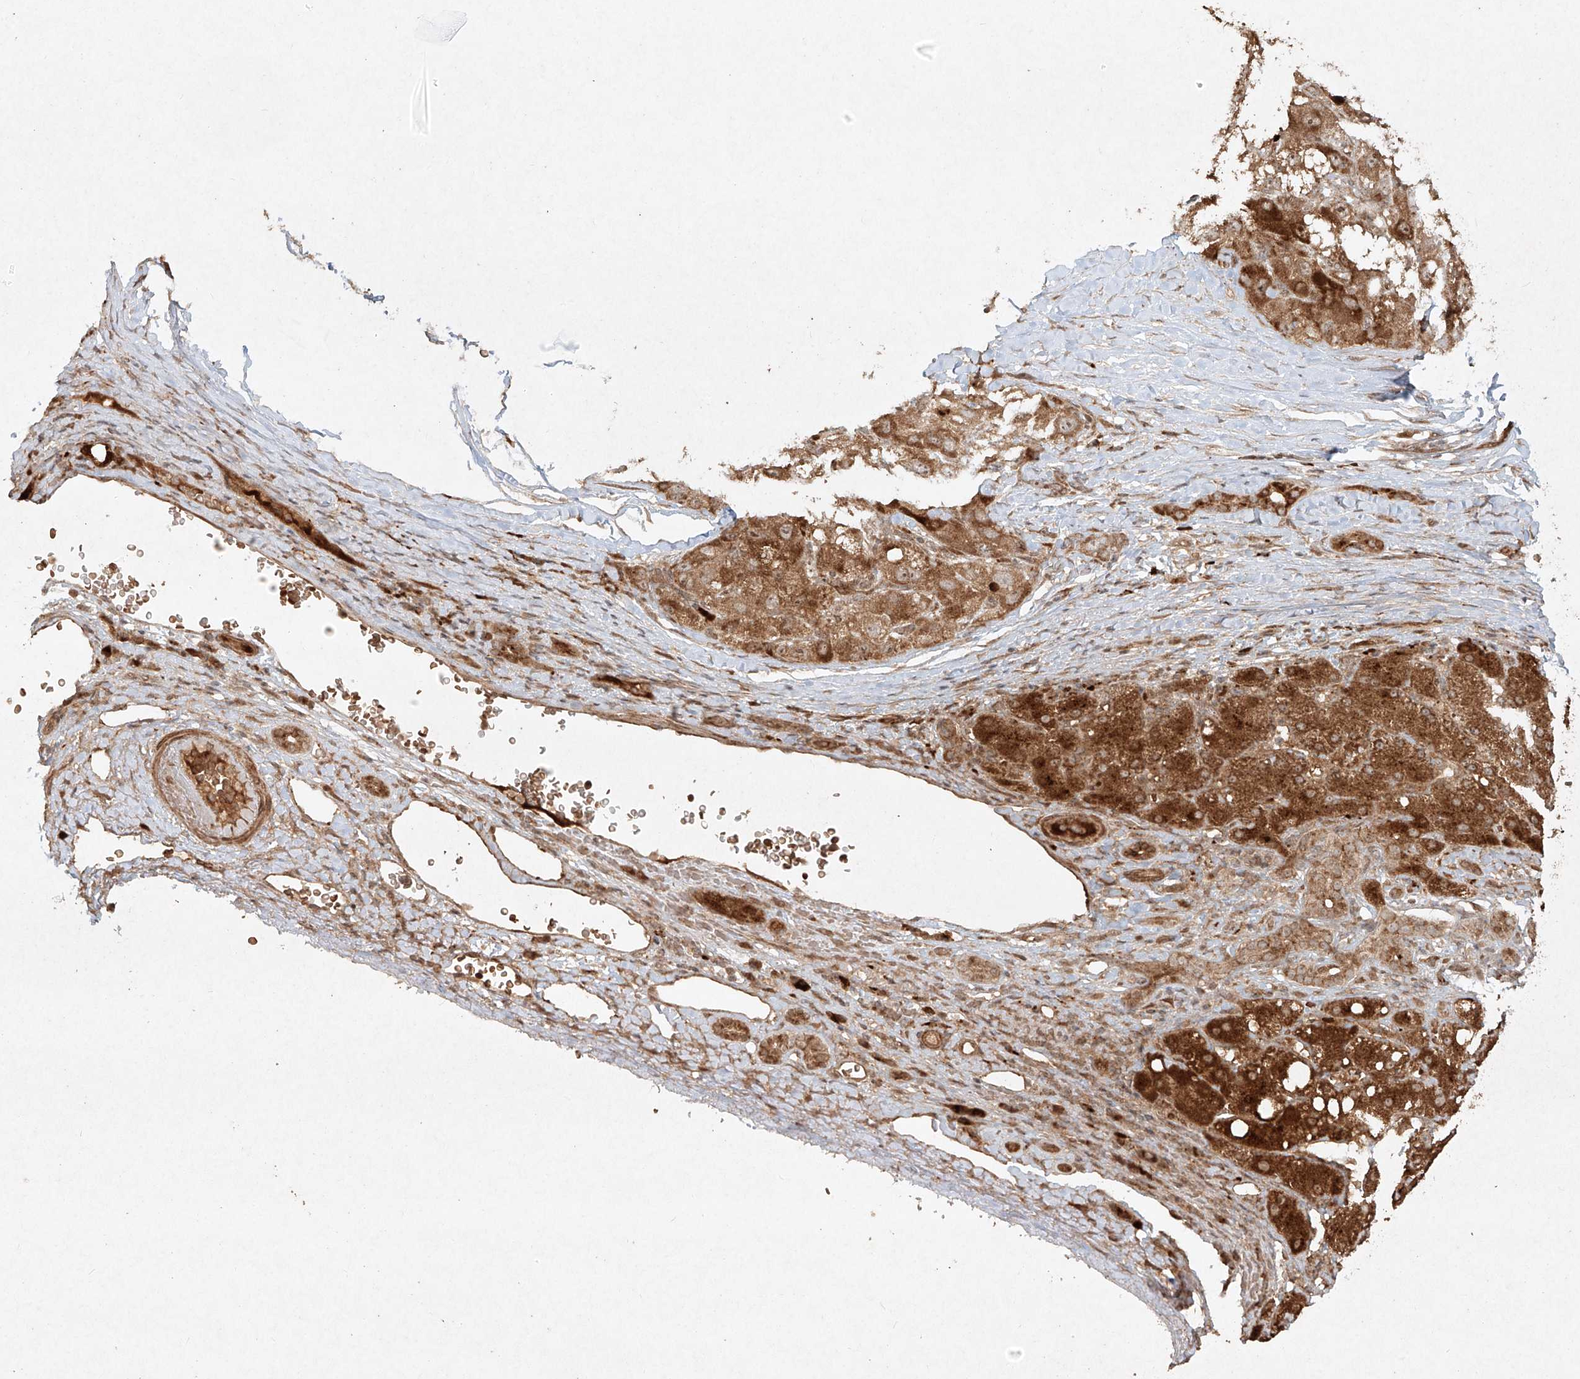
{"staining": {"intensity": "moderate", "quantity": ">75%", "location": "cytoplasmic/membranous"}, "tissue": "liver cancer", "cell_type": "Tumor cells", "image_type": "cancer", "snomed": [{"axis": "morphology", "description": "Carcinoma, Hepatocellular, NOS"}, {"axis": "topography", "description": "Liver"}], "caption": "Immunohistochemical staining of human liver cancer reveals medium levels of moderate cytoplasmic/membranous staining in approximately >75% of tumor cells. The staining is performed using DAB brown chromogen to label protein expression. The nuclei are counter-stained blue using hematoxylin.", "gene": "CYYR1", "patient": {"sex": "male", "age": 80}}